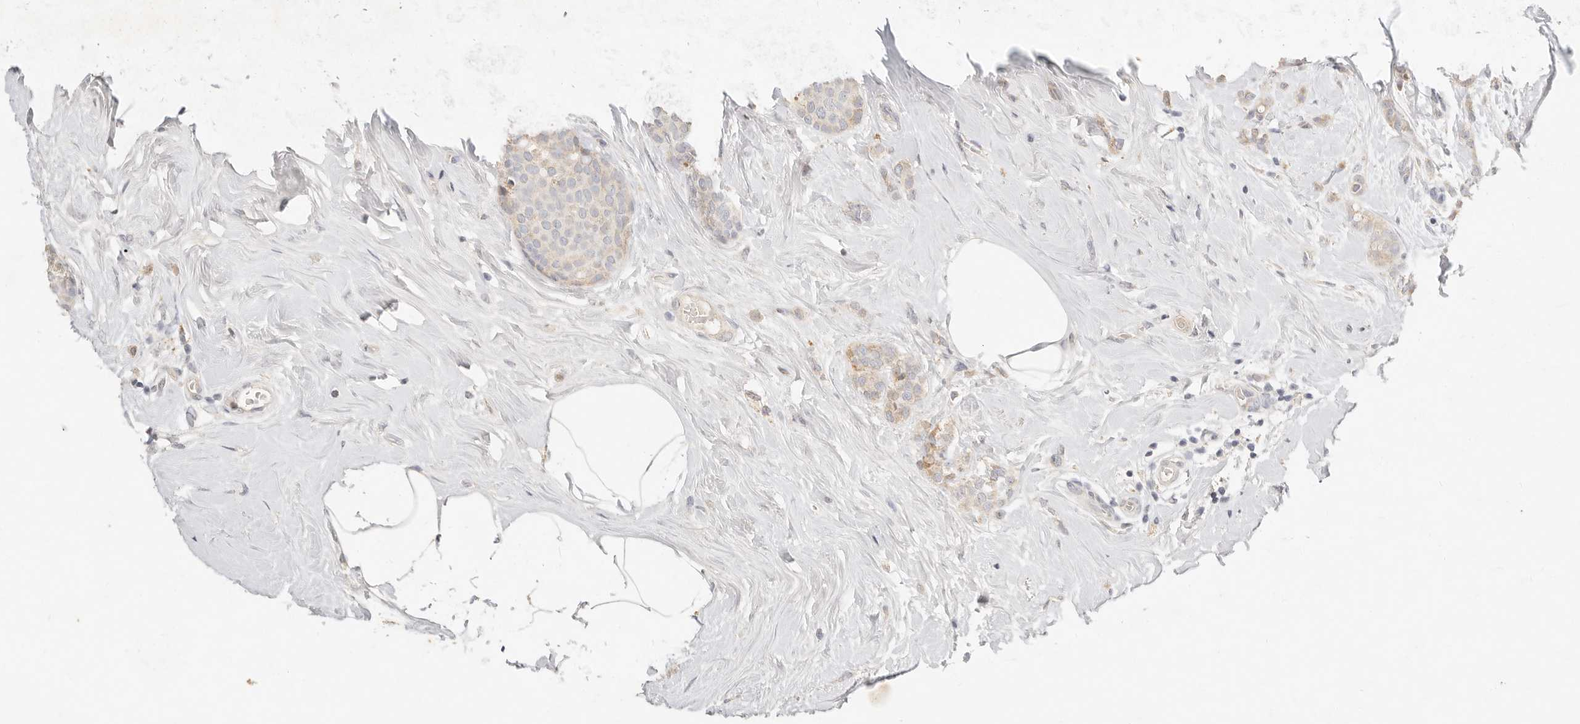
{"staining": {"intensity": "weak", "quantity": "<25%", "location": "cytoplasmic/membranous"}, "tissue": "breast cancer", "cell_type": "Tumor cells", "image_type": "cancer", "snomed": [{"axis": "morphology", "description": "Lobular carcinoma, in situ"}, {"axis": "morphology", "description": "Lobular carcinoma"}, {"axis": "topography", "description": "Breast"}], "caption": "Tumor cells are negative for brown protein staining in breast cancer.", "gene": "ACOX1", "patient": {"sex": "female", "age": 41}}